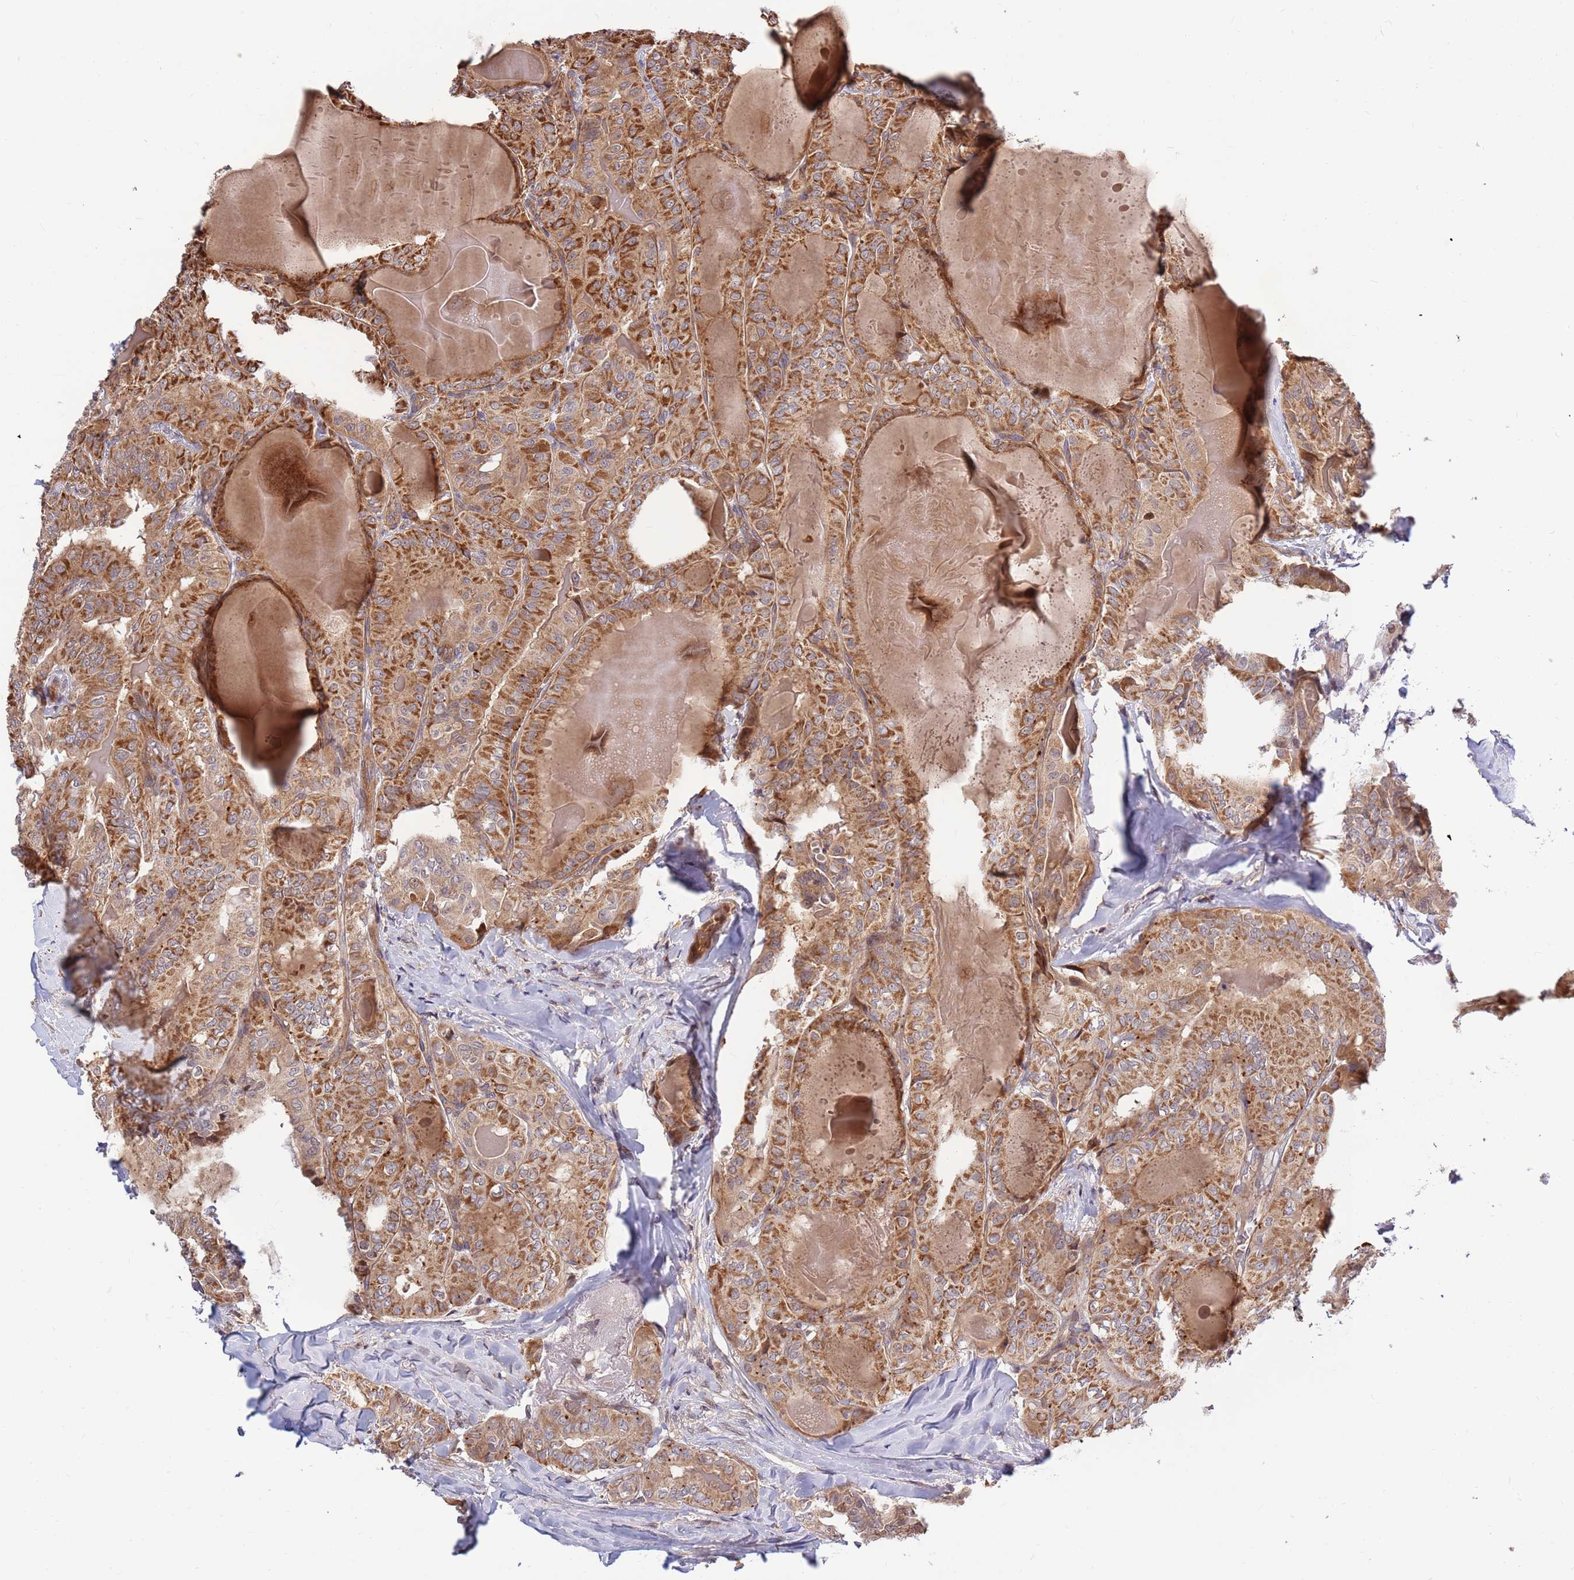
{"staining": {"intensity": "moderate", "quantity": ">75%", "location": "cytoplasmic/membranous"}, "tissue": "thyroid cancer", "cell_type": "Tumor cells", "image_type": "cancer", "snomed": [{"axis": "morphology", "description": "Papillary adenocarcinoma, NOS"}, {"axis": "topography", "description": "Thyroid gland"}], "caption": "Papillary adenocarcinoma (thyroid) stained for a protein (brown) reveals moderate cytoplasmic/membranous positive expression in approximately >75% of tumor cells.", "gene": "HAUS3", "patient": {"sex": "female", "age": 68}}